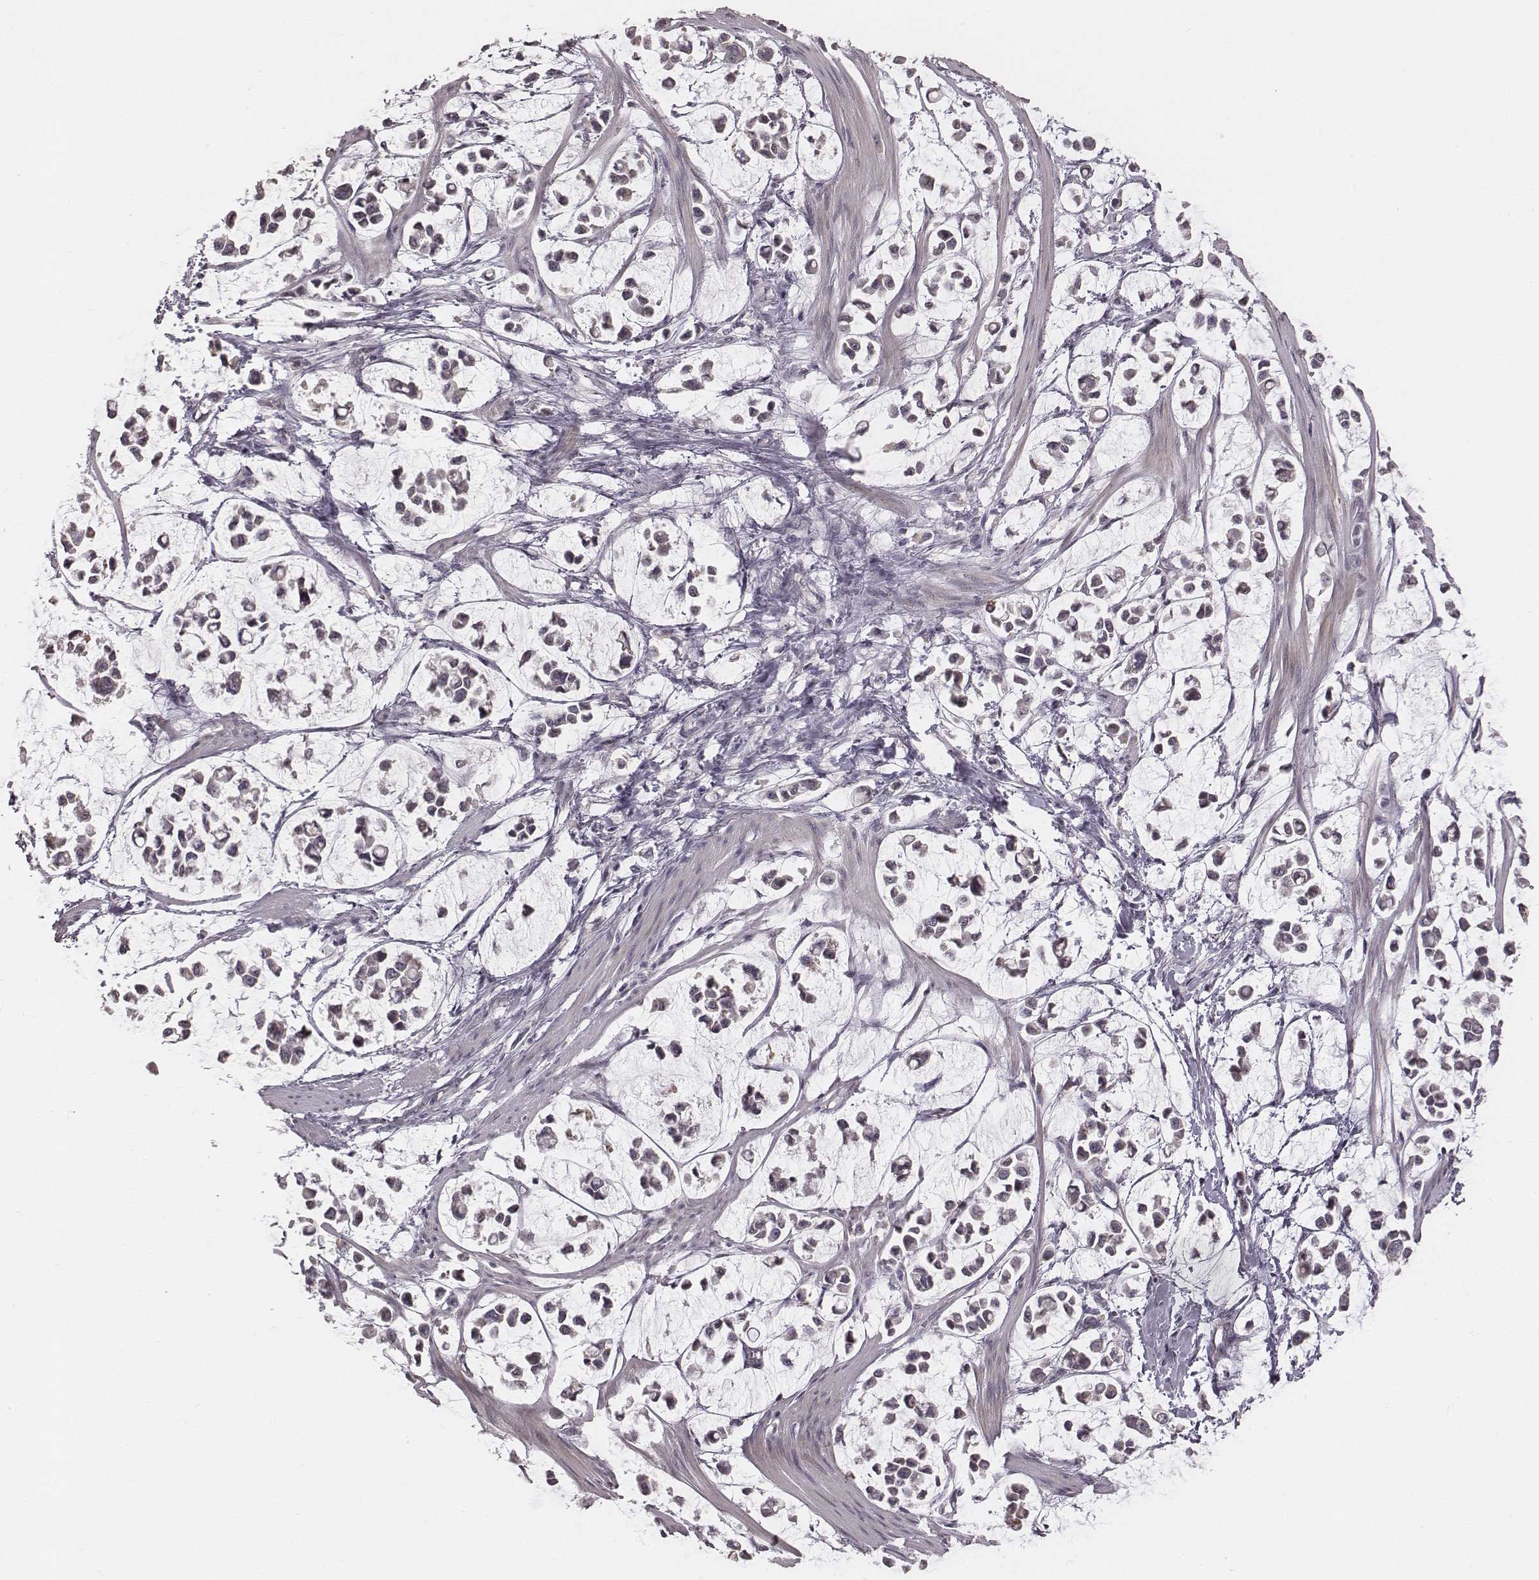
{"staining": {"intensity": "negative", "quantity": "none", "location": "none"}, "tissue": "stomach cancer", "cell_type": "Tumor cells", "image_type": "cancer", "snomed": [{"axis": "morphology", "description": "Adenocarcinoma, NOS"}, {"axis": "topography", "description": "Stomach"}], "caption": "DAB (3,3'-diaminobenzidine) immunohistochemical staining of stomach cancer demonstrates no significant positivity in tumor cells.", "gene": "SLC7A4", "patient": {"sex": "male", "age": 82}}